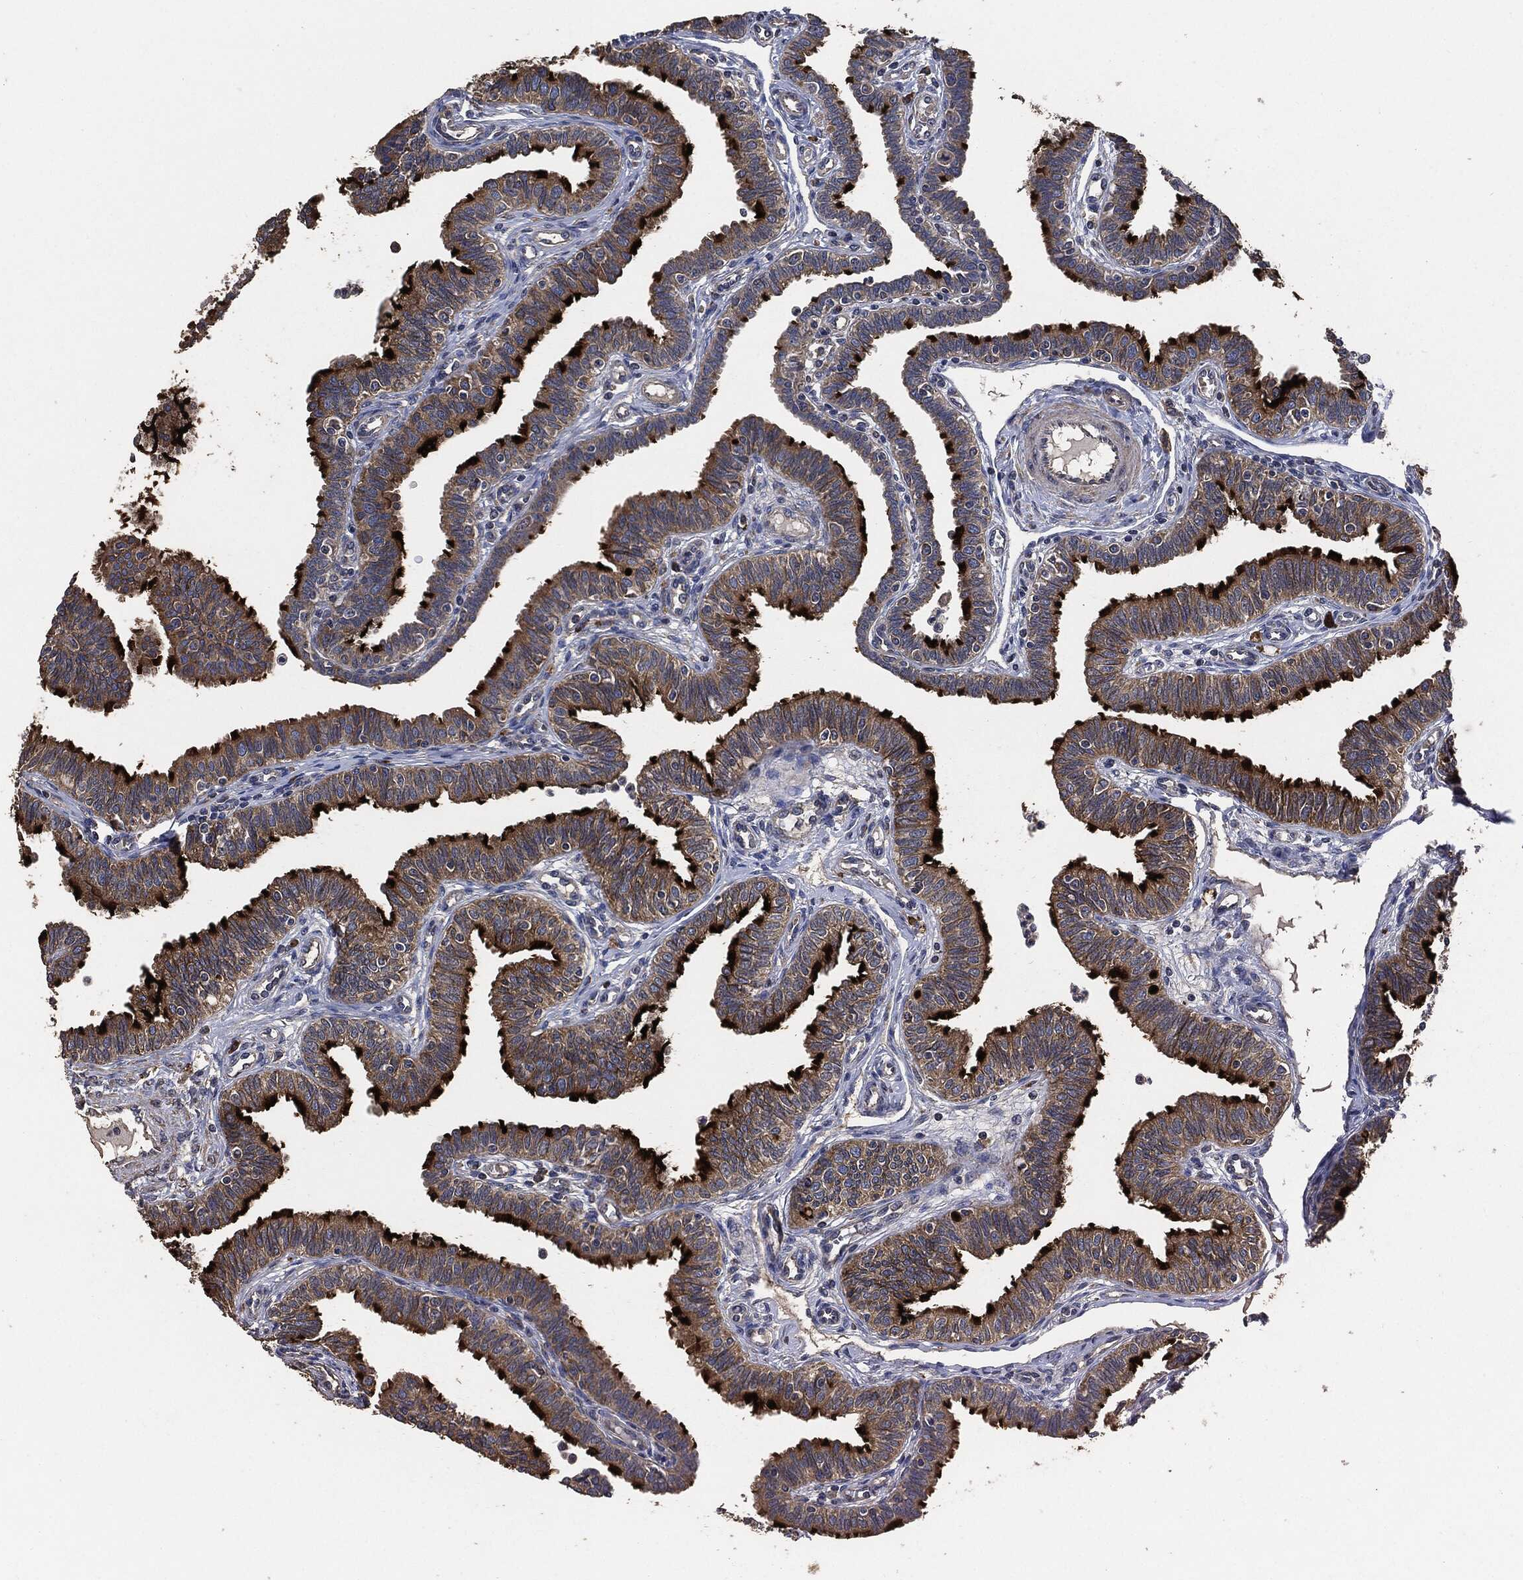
{"staining": {"intensity": "strong", "quantity": "25%-75%", "location": "cytoplasmic/membranous"}, "tissue": "fallopian tube", "cell_type": "Glandular cells", "image_type": "normal", "snomed": [{"axis": "morphology", "description": "Normal tissue, NOS"}, {"axis": "topography", "description": "Fallopian tube"}], "caption": "Protein staining exhibits strong cytoplasmic/membranous staining in approximately 25%-75% of glandular cells in benign fallopian tube. Using DAB (3,3'-diaminobenzidine) (brown) and hematoxylin (blue) stains, captured at high magnification using brightfield microscopy.", "gene": "STK3", "patient": {"sex": "female", "age": 36}}